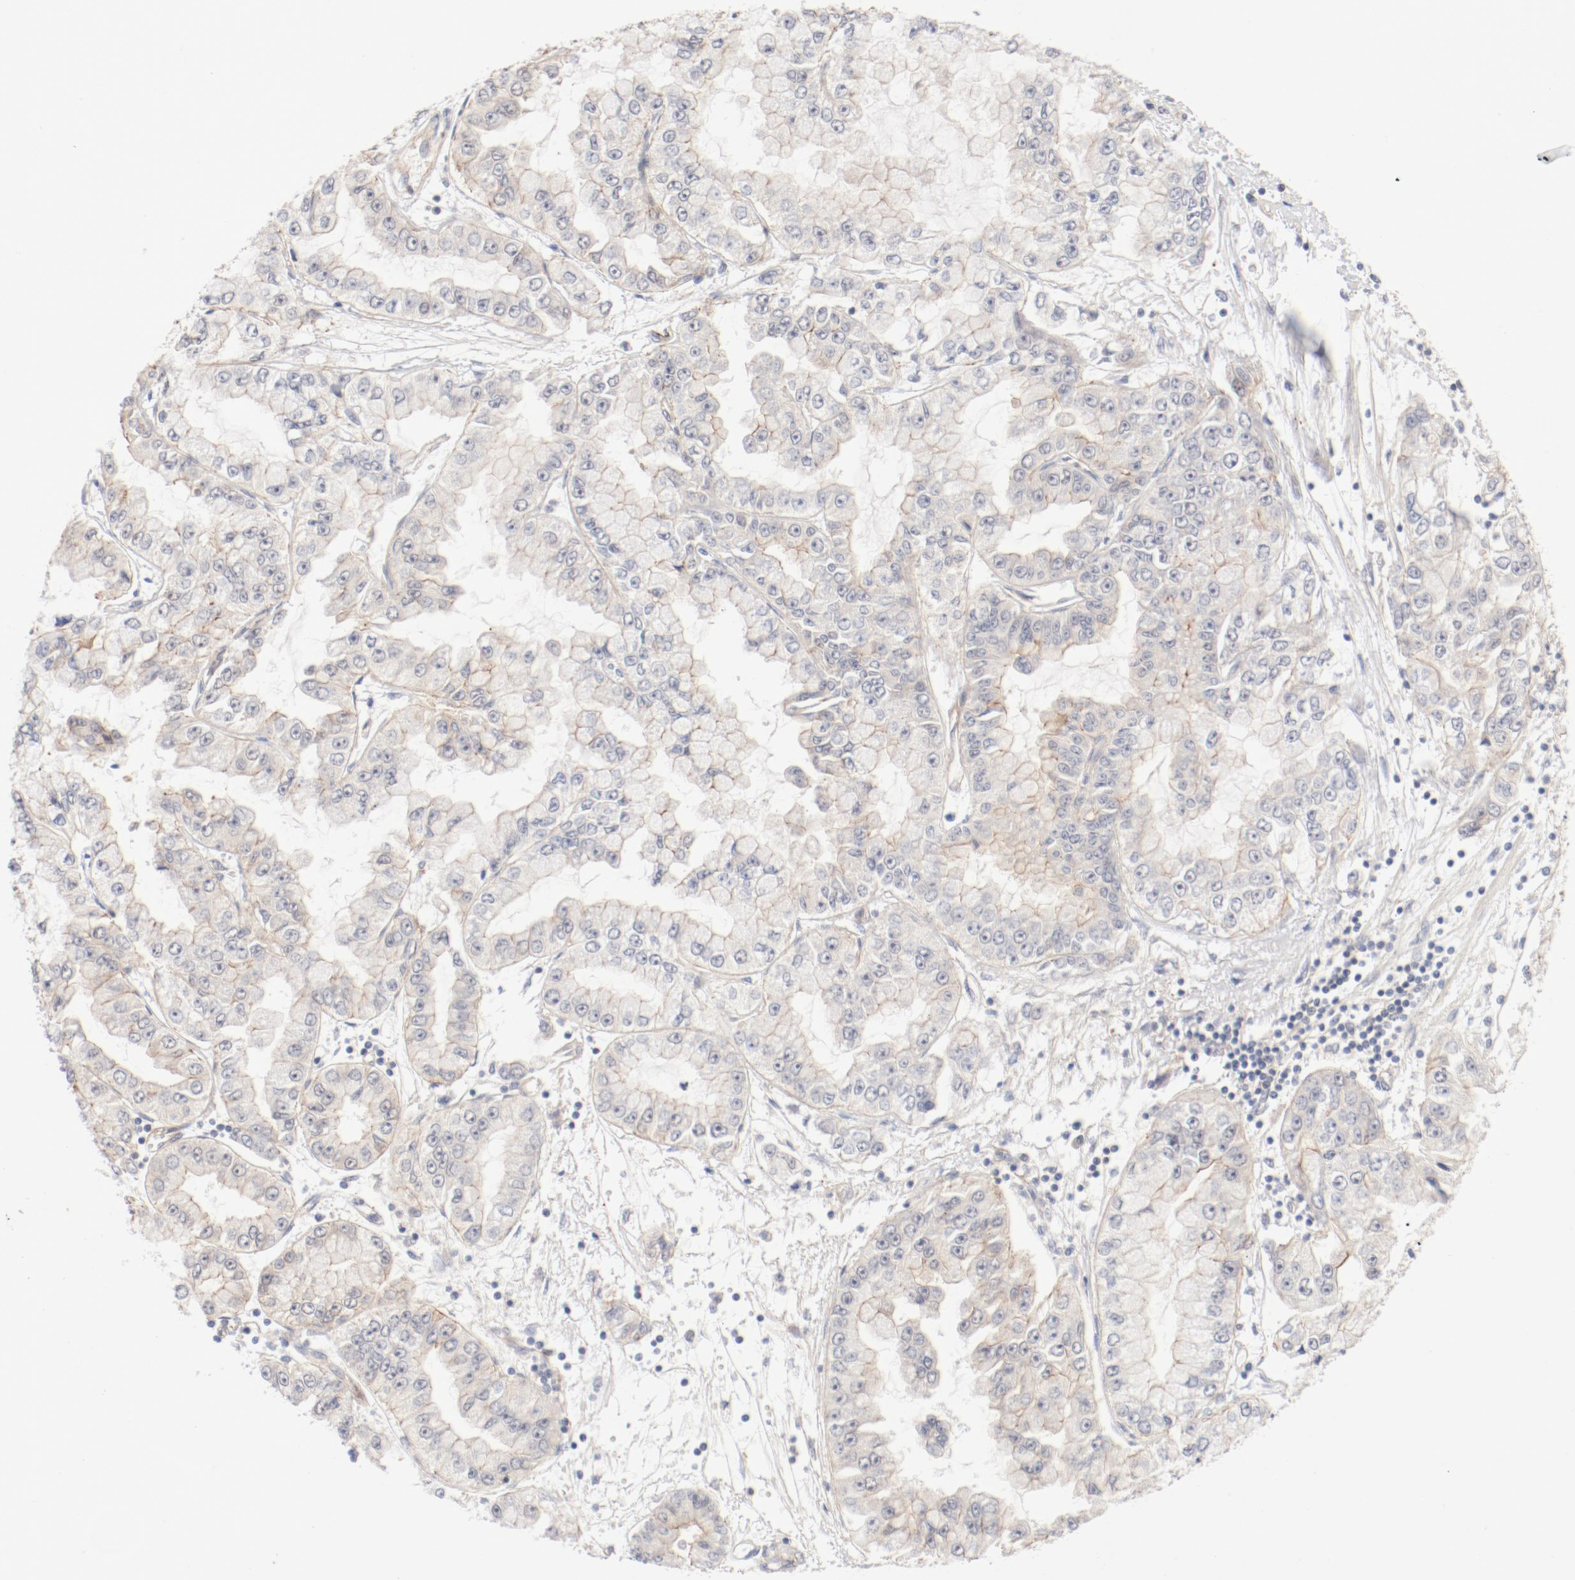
{"staining": {"intensity": "weak", "quantity": "<25%", "location": "cytoplasmic/membranous"}, "tissue": "liver cancer", "cell_type": "Tumor cells", "image_type": "cancer", "snomed": [{"axis": "morphology", "description": "Cholangiocarcinoma"}, {"axis": "topography", "description": "Liver"}], "caption": "IHC of human liver cancer (cholangiocarcinoma) displays no positivity in tumor cells.", "gene": "ZNF267", "patient": {"sex": "female", "age": 79}}